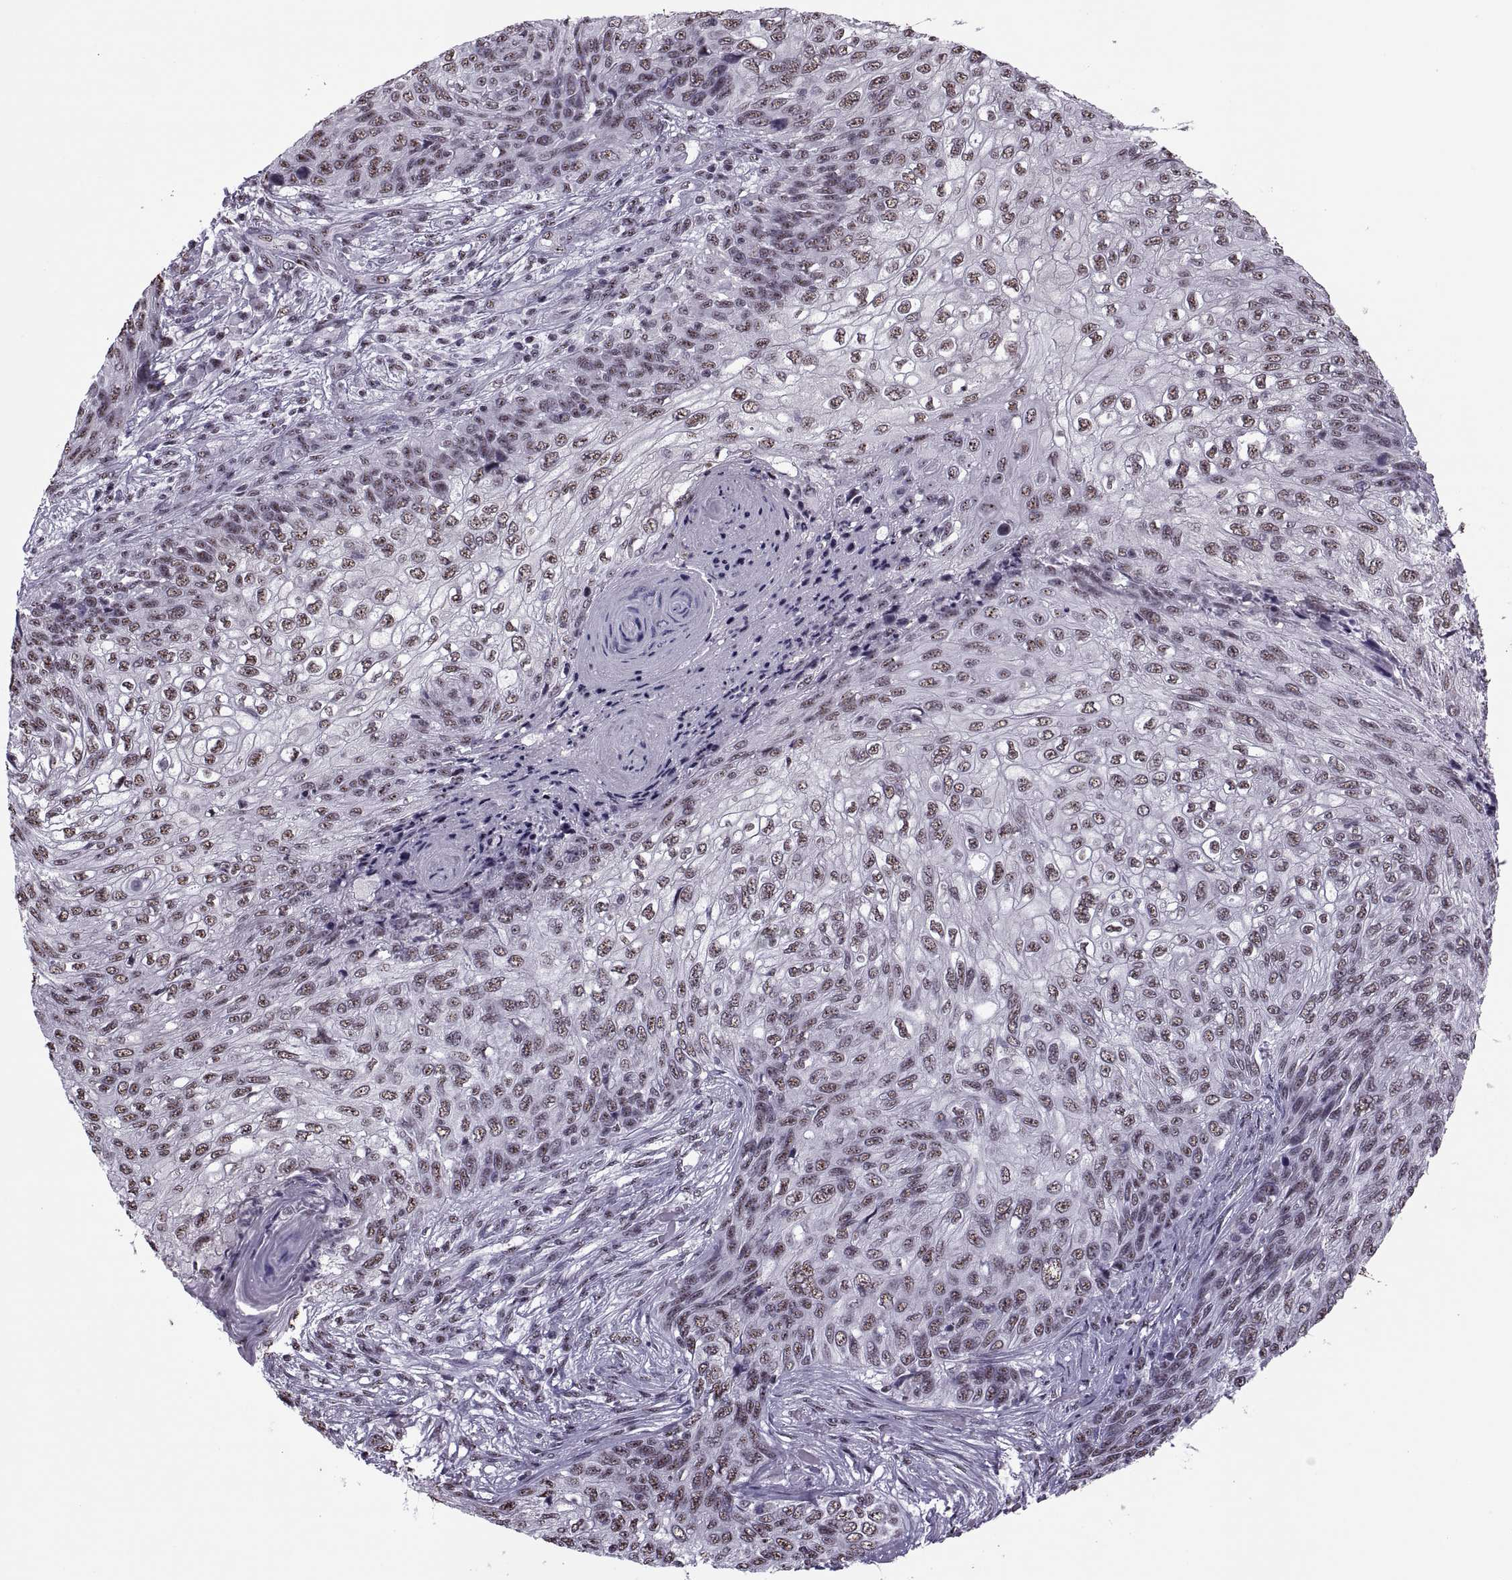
{"staining": {"intensity": "weak", "quantity": ">75%", "location": "nuclear"}, "tissue": "skin cancer", "cell_type": "Tumor cells", "image_type": "cancer", "snomed": [{"axis": "morphology", "description": "Squamous cell carcinoma, NOS"}, {"axis": "topography", "description": "Skin"}], "caption": "Immunohistochemistry (IHC) of human skin cancer shows low levels of weak nuclear expression in about >75% of tumor cells.", "gene": "MAGEA4", "patient": {"sex": "male", "age": 92}}